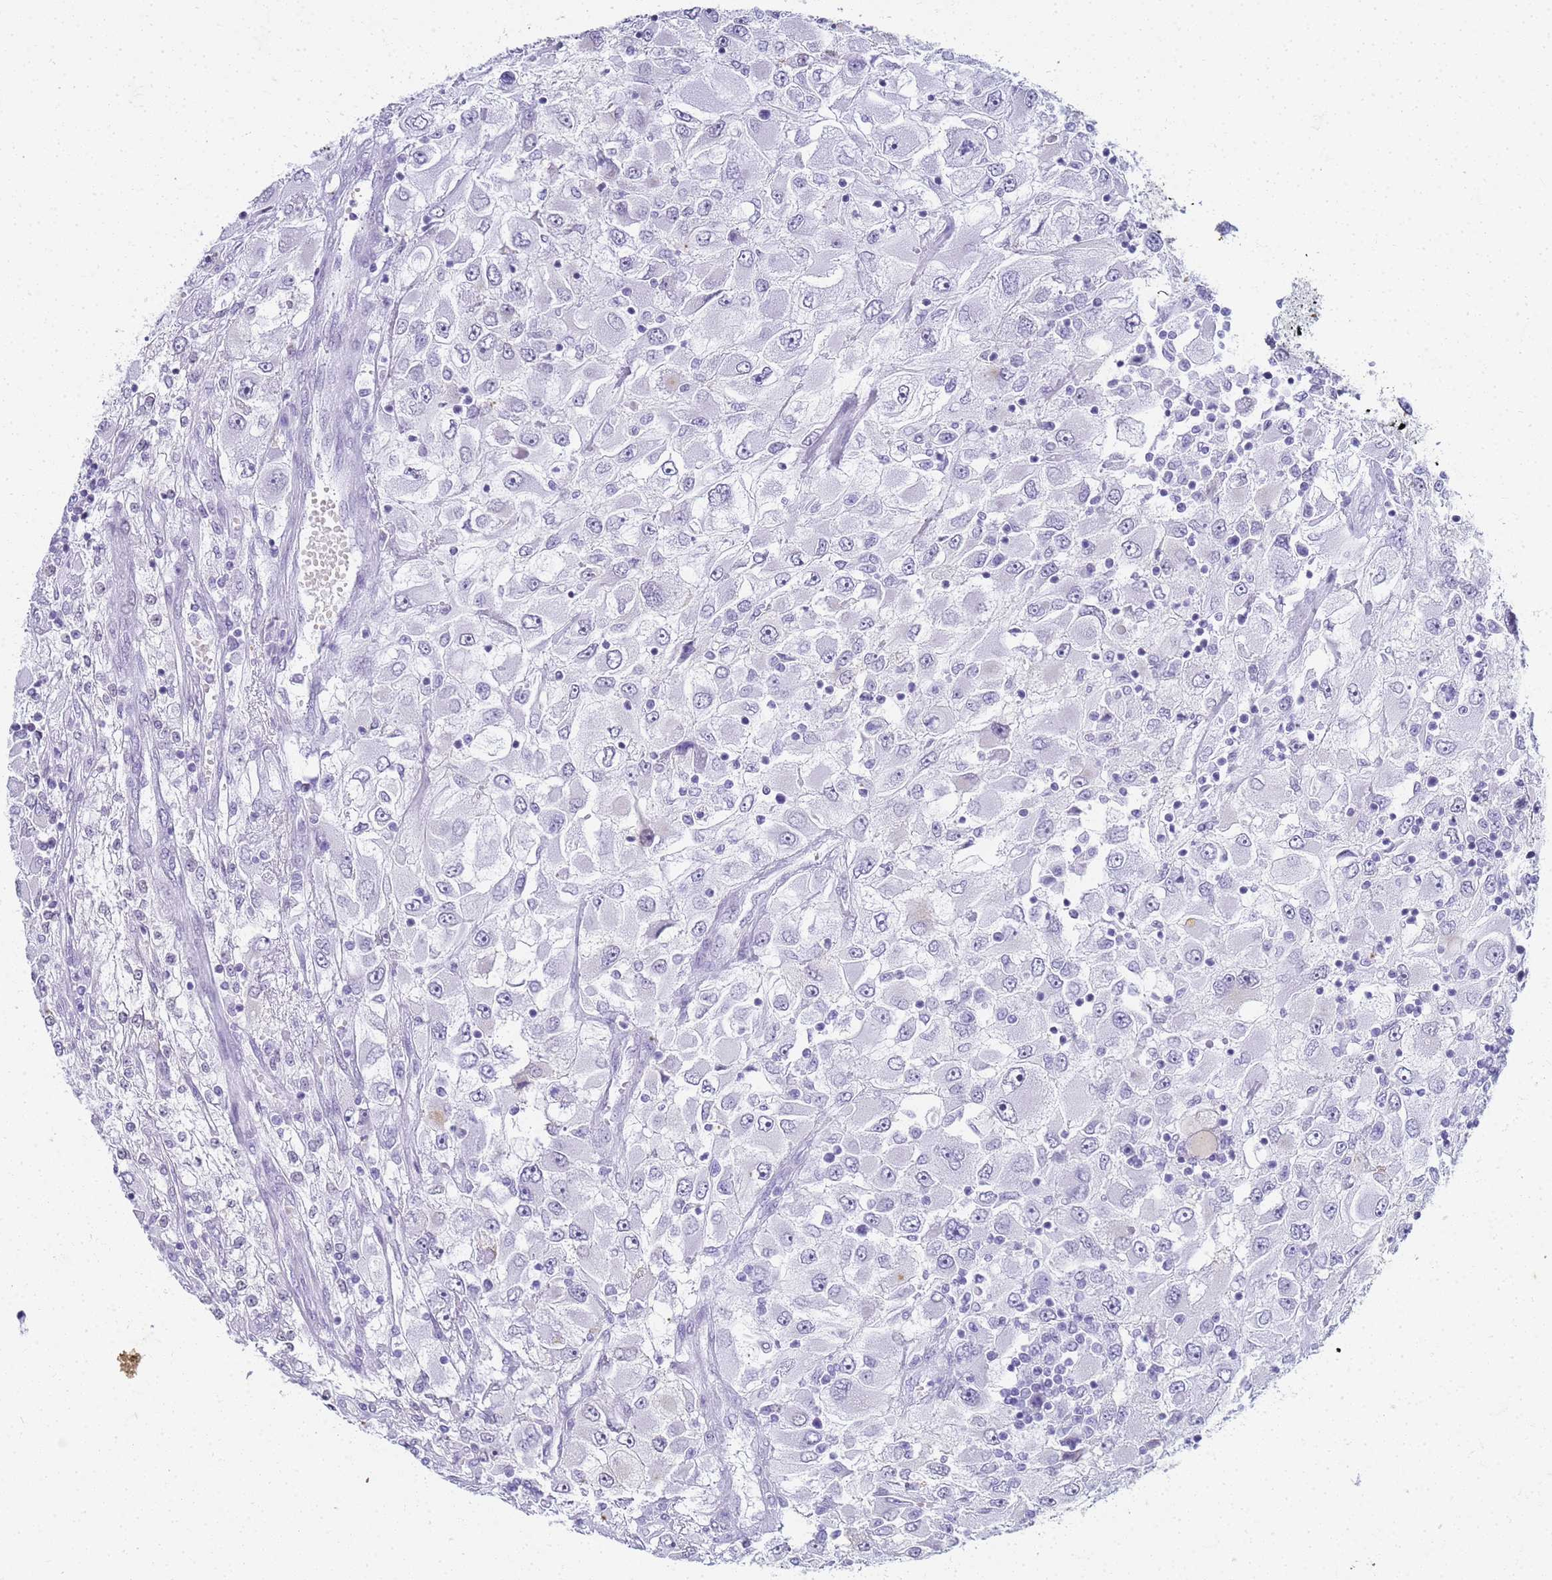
{"staining": {"intensity": "negative", "quantity": "none", "location": "none"}, "tissue": "renal cancer", "cell_type": "Tumor cells", "image_type": "cancer", "snomed": [{"axis": "morphology", "description": "Adenocarcinoma, NOS"}, {"axis": "topography", "description": "Kidney"}], "caption": "This photomicrograph is of adenocarcinoma (renal) stained with immunohistochemistry (IHC) to label a protein in brown with the nuclei are counter-stained blue. There is no positivity in tumor cells.", "gene": "SLC7A9", "patient": {"sex": "female", "age": 52}}